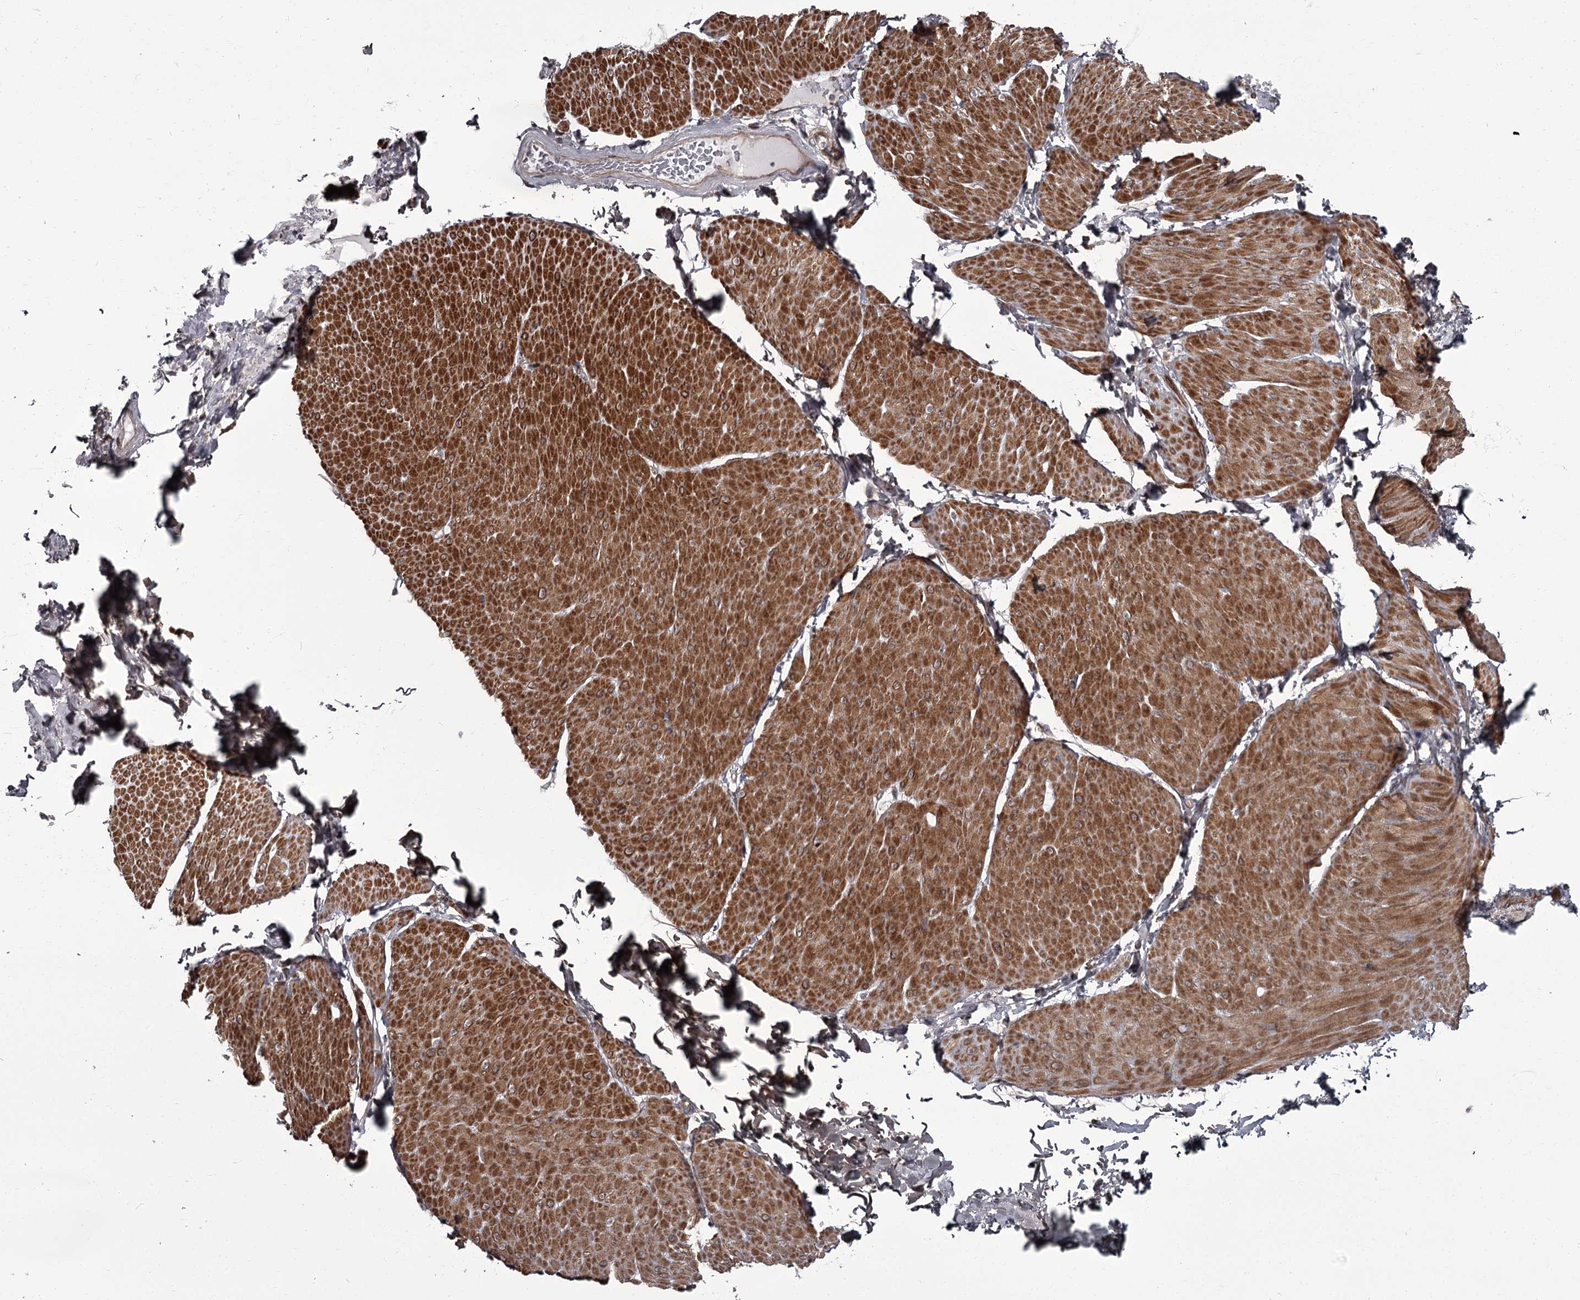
{"staining": {"intensity": "strong", "quantity": ">75%", "location": "cytoplasmic/membranous"}, "tissue": "smooth muscle", "cell_type": "Smooth muscle cells", "image_type": "normal", "snomed": [{"axis": "morphology", "description": "Urothelial carcinoma, High grade"}, {"axis": "topography", "description": "Urinary bladder"}], "caption": "High-power microscopy captured an immunohistochemistry (IHC) image of normal smooth muscle, revealing strong cytoplasmic/membranous positivity in about >75% of smooth muscle cells. The protein is shown in brown color, while the nuclei are stained blue.", "gene": "THAP9", "patient": {"sex": "male", "age": 46}}